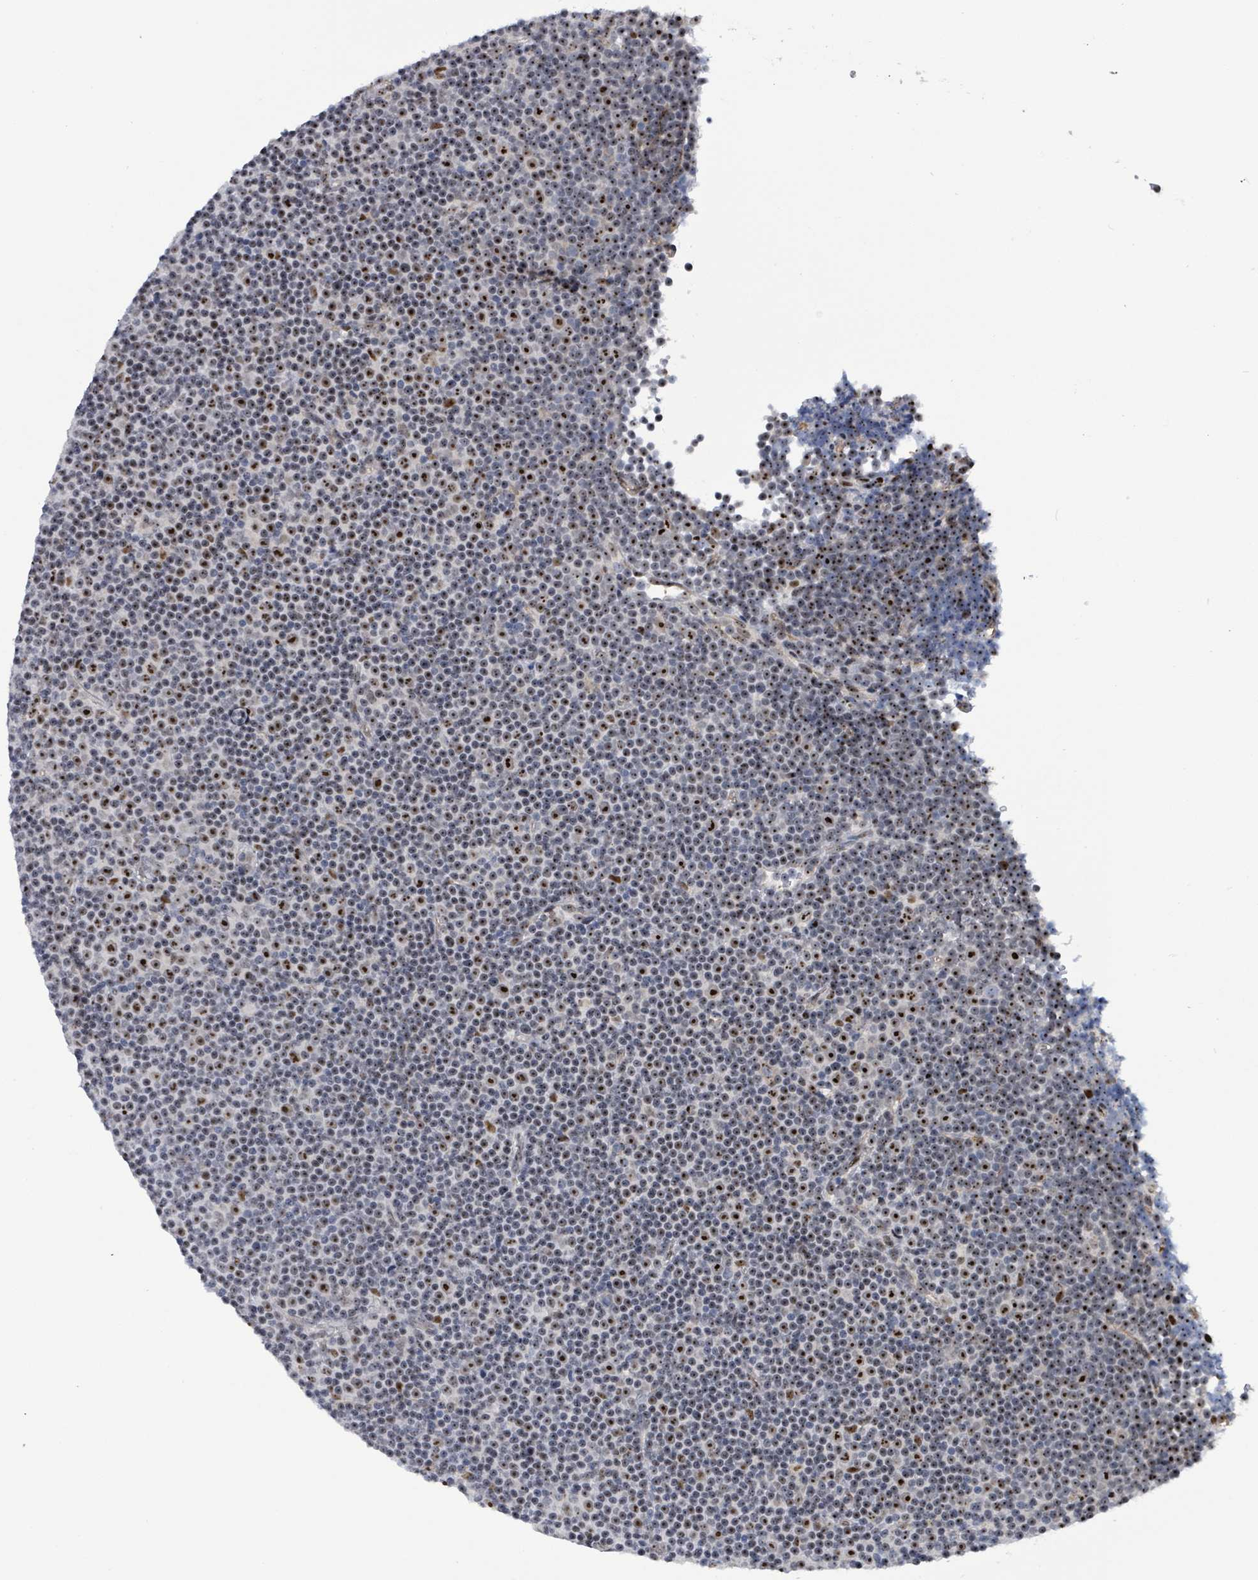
{"staining": {"intensity": "strong", "quantity": "<25%", "location": "nuclear"}, "tissue": "lymphoma", "cell_type": "Tumor cells", "image_type": "cancer", "snomed": [{"axis": "morphology", "description": "Malignant lymphoma, non-Hodgkin's type, Low grade"}, {"axis": "topography", "description": "Lymph node"}], "caption": "Immunohistochemistry (IHC) staining of low-grade malignant lymphoma, non-Hodgkin's type, which reveals medium levels of strong nuclear staining in approximately <25% of tumor cells indicating strong nuclear protein expression. The staining was performed using DAB (3,3'-diaminobenzidine) (brown) for protein detection and nuclei were counterstained in hematoxylin (blue).", "gene": "RRN3", "patient": {"sex": "female", "age": 67}}